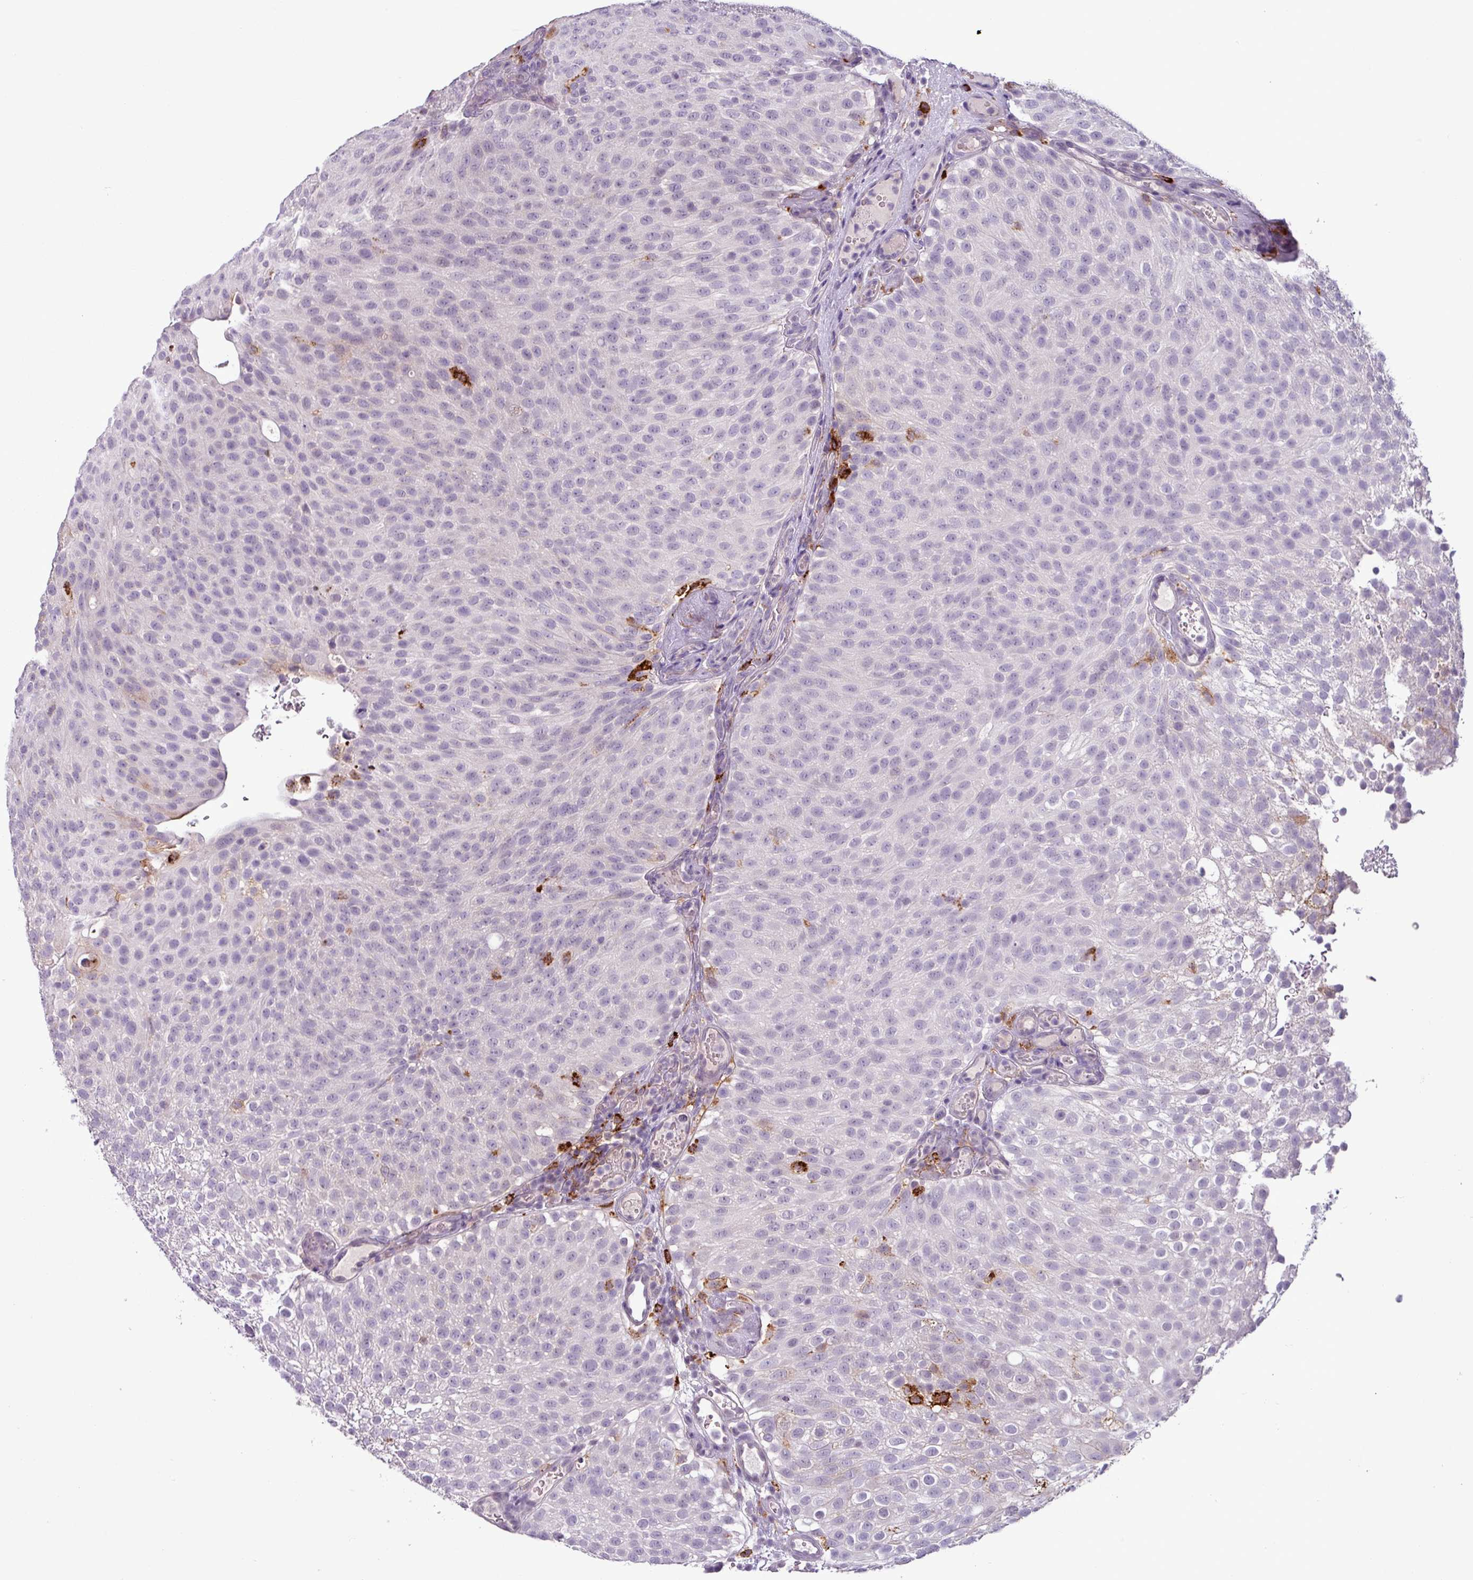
{"staining": {"intensity": "negative", "quantity": "none", "location": "none"}, "tissue": "urothelial cancer", "cell_type": "Tumor cells", "image_type": "cancer", "snomed": [{"axis": "morphology", "description": "Urothelial carcinoma, Low grade"}, {"axis": "topography", "description": "Urinary bladder"}], "caption": "IHC micrograph of human urothelial cancer stained for a protein (brown), which displays no expression in tumor cells.", "gene": "C9orf24", "patient": {"sex": "male", "age": 78}}